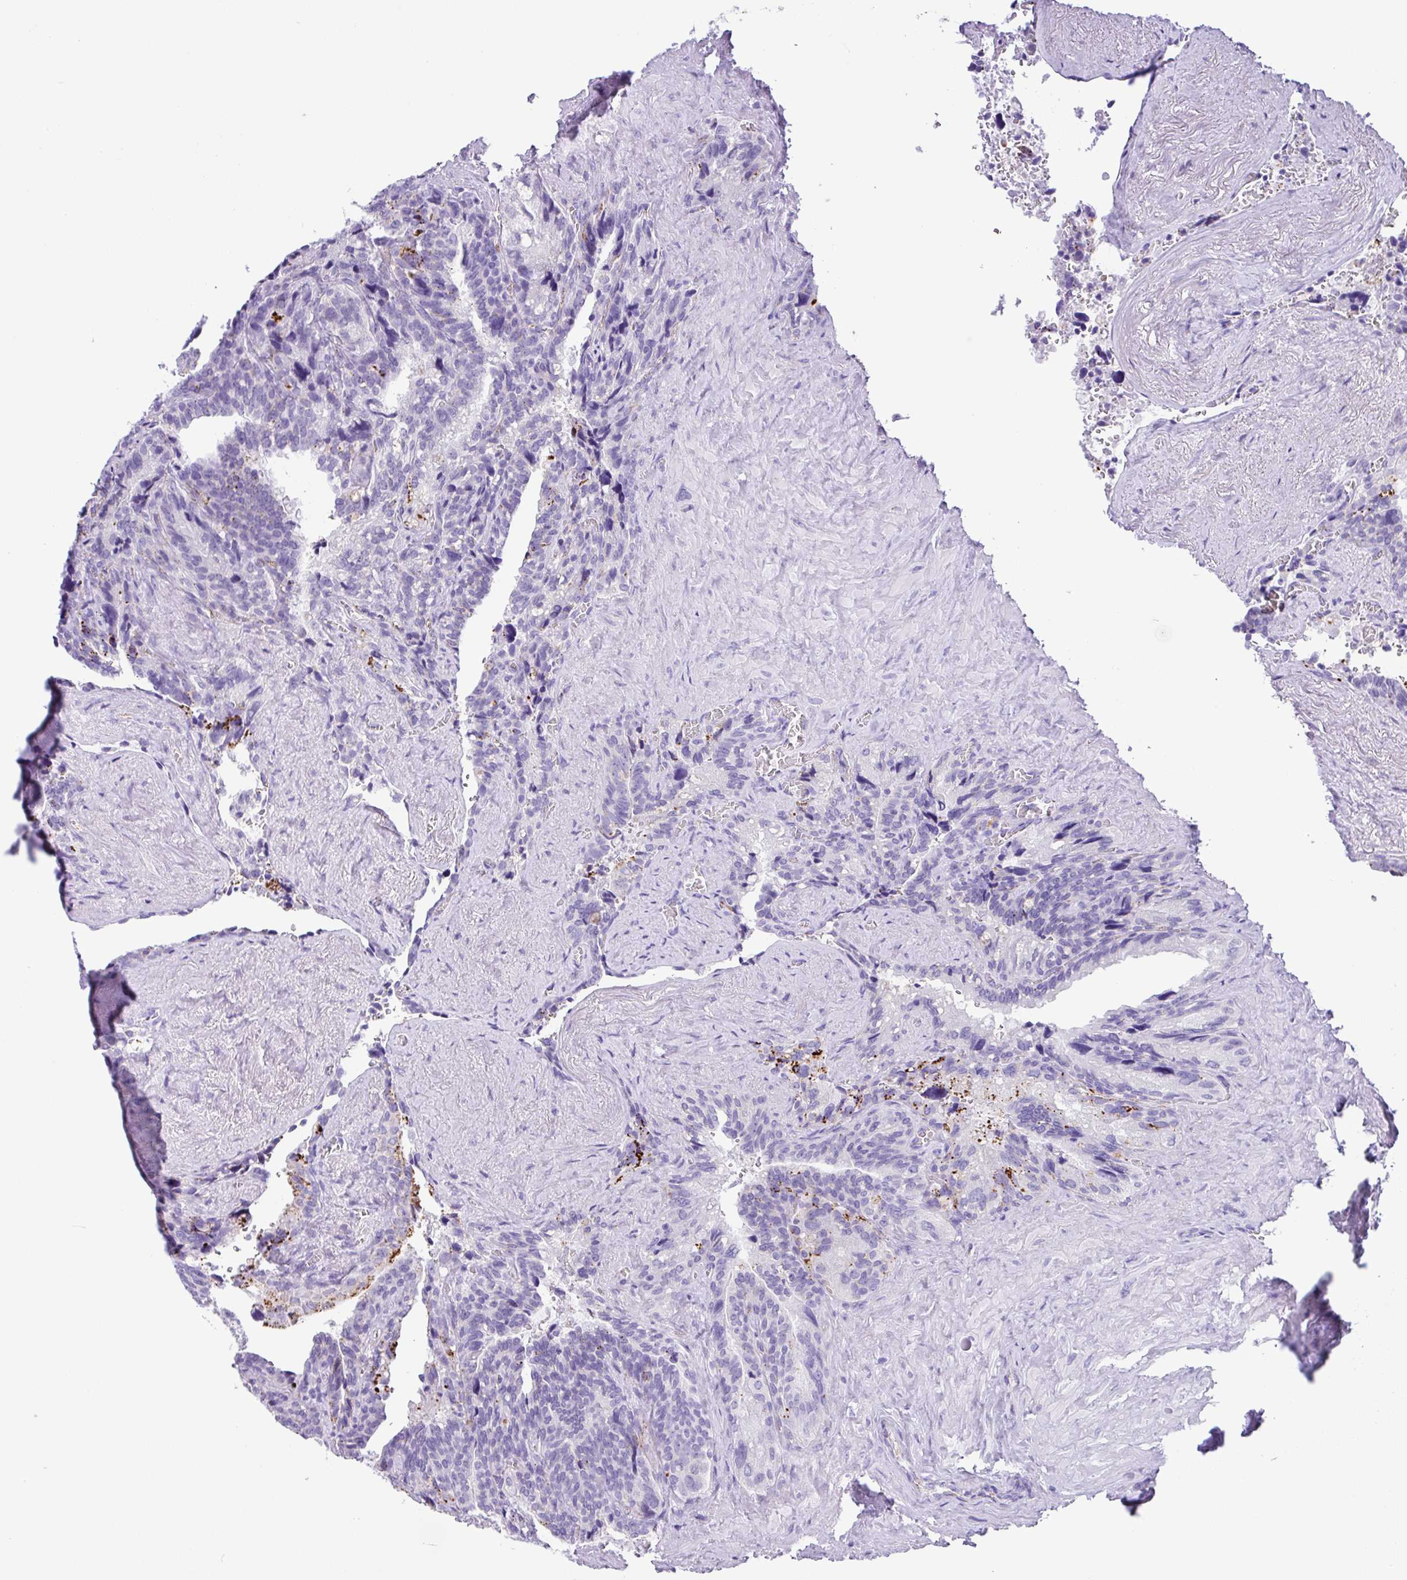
{"staining": {"intensity": "negative", "quantity": "none", "location": "none"}, "tissue": "seminal vesicle", "cell_type": "Glandular cells", "image_type": "normal", "snomed": [{"axis": "morphology", "description": "Normal tissue, NOS"}, {"axis": "topography", "description": "Seminal veicle"}], "caption": "IHC micrograph of unremarkable seminal vesicle: seminal vesicle stained with DAB (3,3'-diaminobenzidine) exhibits no significant protein staining in glandular cells. The staining is performed using DAB (3,3'-diaminobenzidine) brown chromogen with nuclei counter-stained in using hematoxylin.", "gene": "ZG16", "patient": {"sex": "male", "age": 68}}